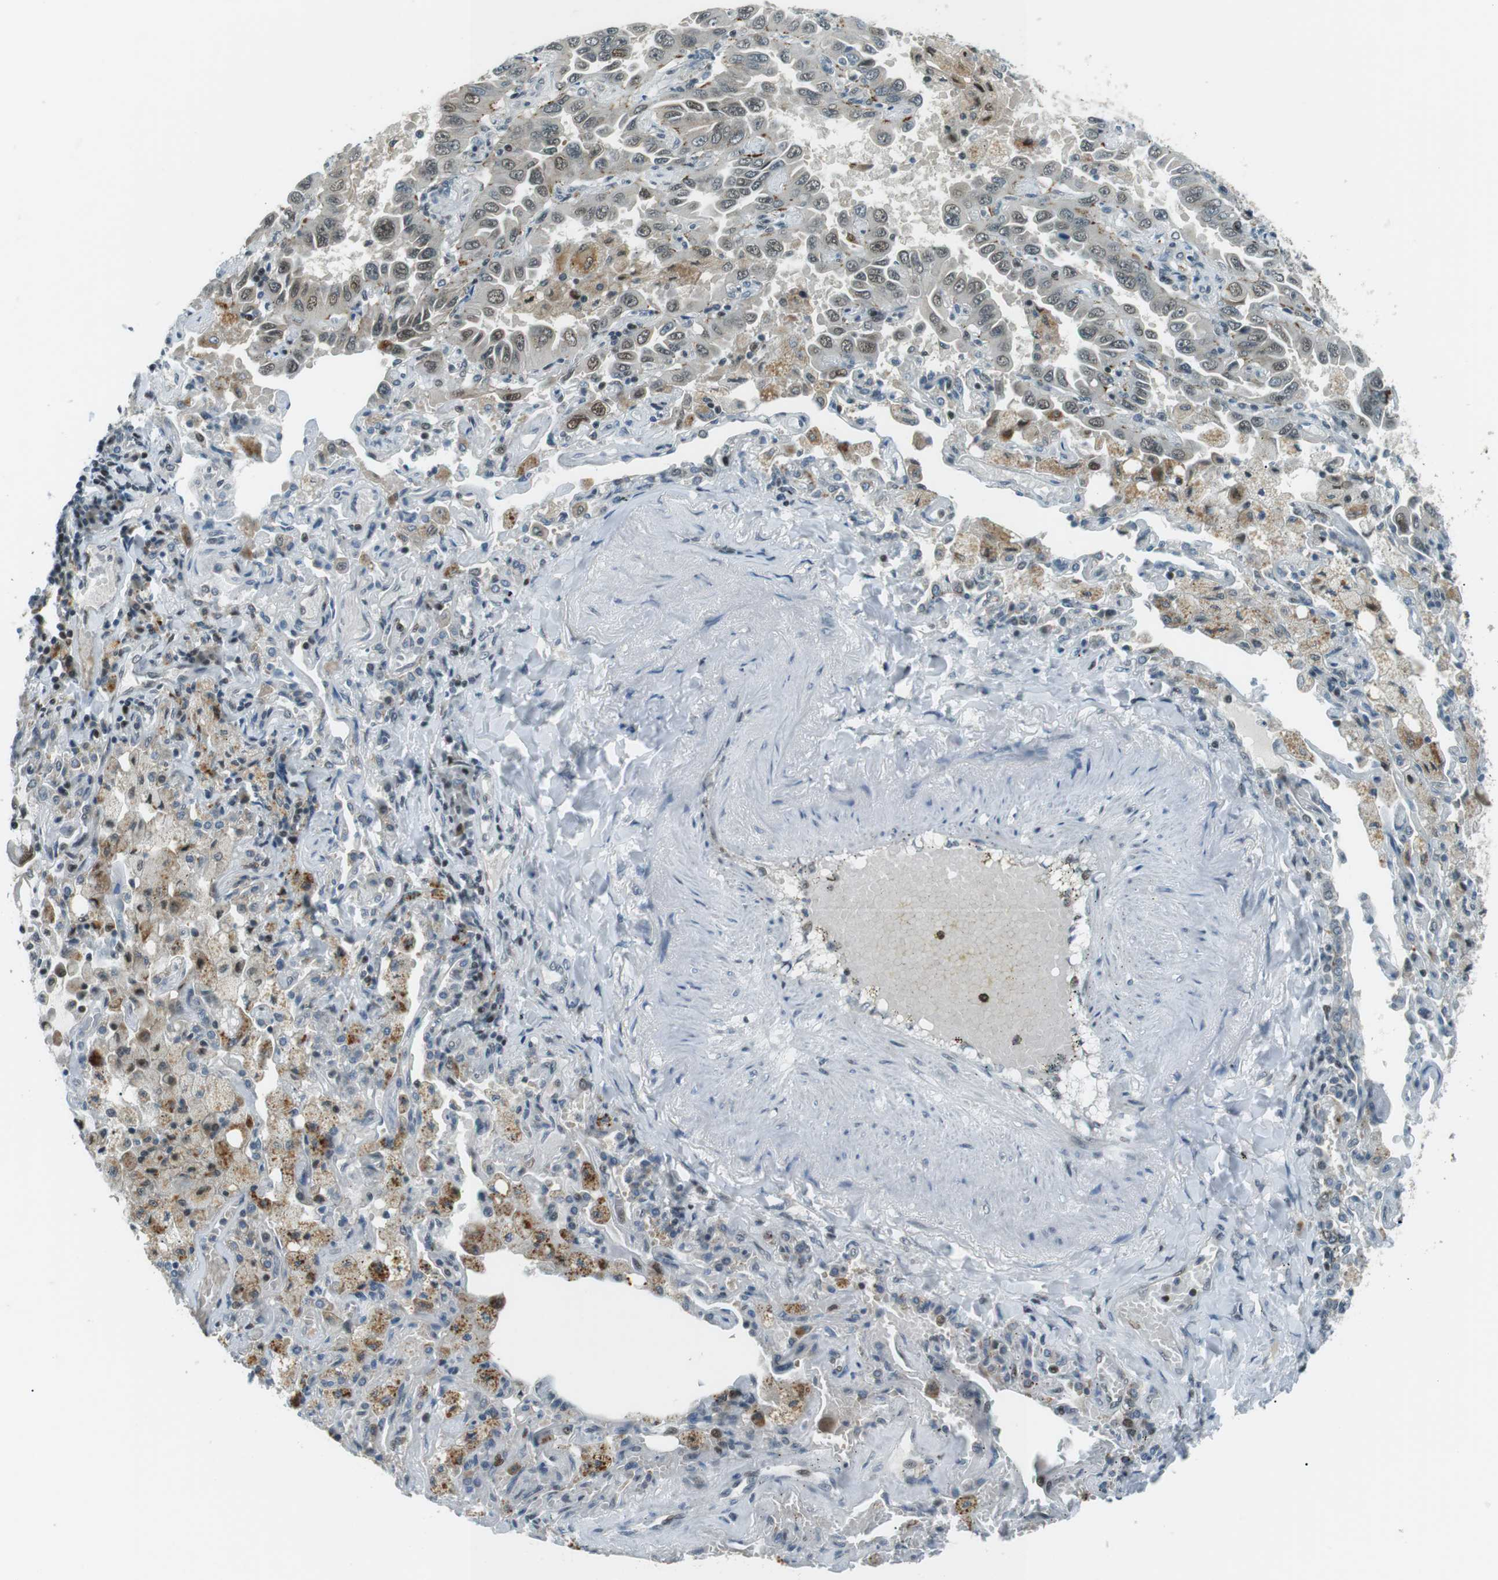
{"staining": {"intensity": "weak", "quantity": "<25%", "location": "nuclear"}, "tissue": "lung cancer", "cell_type": "Tumor cells", "image_type": "cancer", "snomed": [{"axis": "morphology", "description": "Adenocarcinoma, NOS"}, {"axis": "topography", "description": "Lung"}], "caption": "Tumor cells show no significant protein positivity in lung cancer. The staining is performed using DAB (3,3'-diaminobenzidine) brown chromogen with nuclei counter-stained in using hematoxylin.", "gene": "PJA1", "patient": {"sex": "male", "age": 64}}